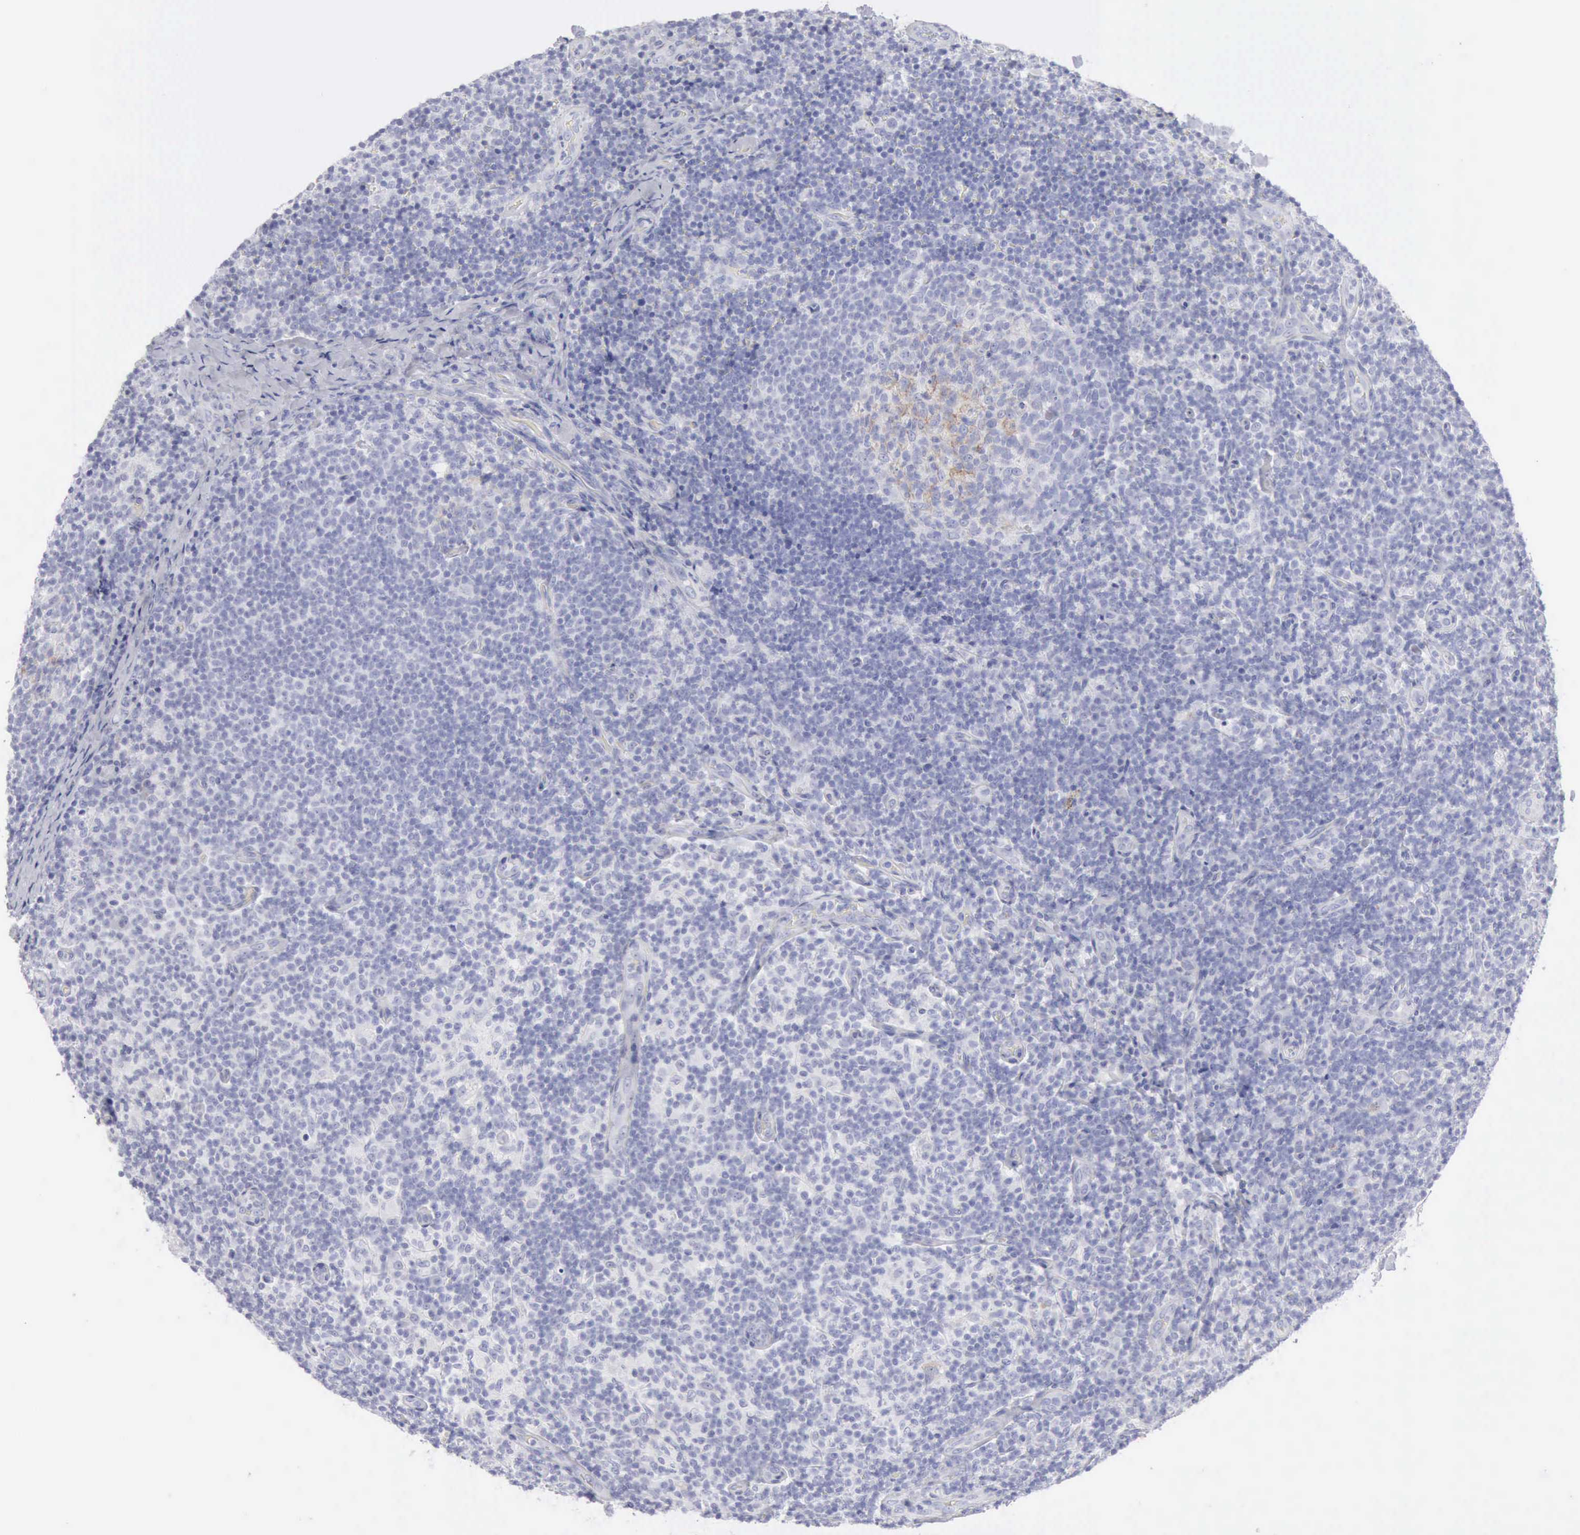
{"staining": {"intensity": "negative", "quantity": "none", "location": "none"}, "tissue": "lymph node", "cell_type": "Germinal center cells", "image_type": "normal", "snomed": [{"axis": "morphology", "description": "Normal tissue, NOS"}, {"axis": "morphology", "description": "Inflammation, NOS"}, {"axis": "topography", "description": "Lymph node"}], "caption": "This is a micrograph of immunohistochemistry (IHC) staining of benign lymph node, which shows no positivity in germinal center cells.", "gene": "KRT5", "patient": {"sex": "male", "age": 46}}